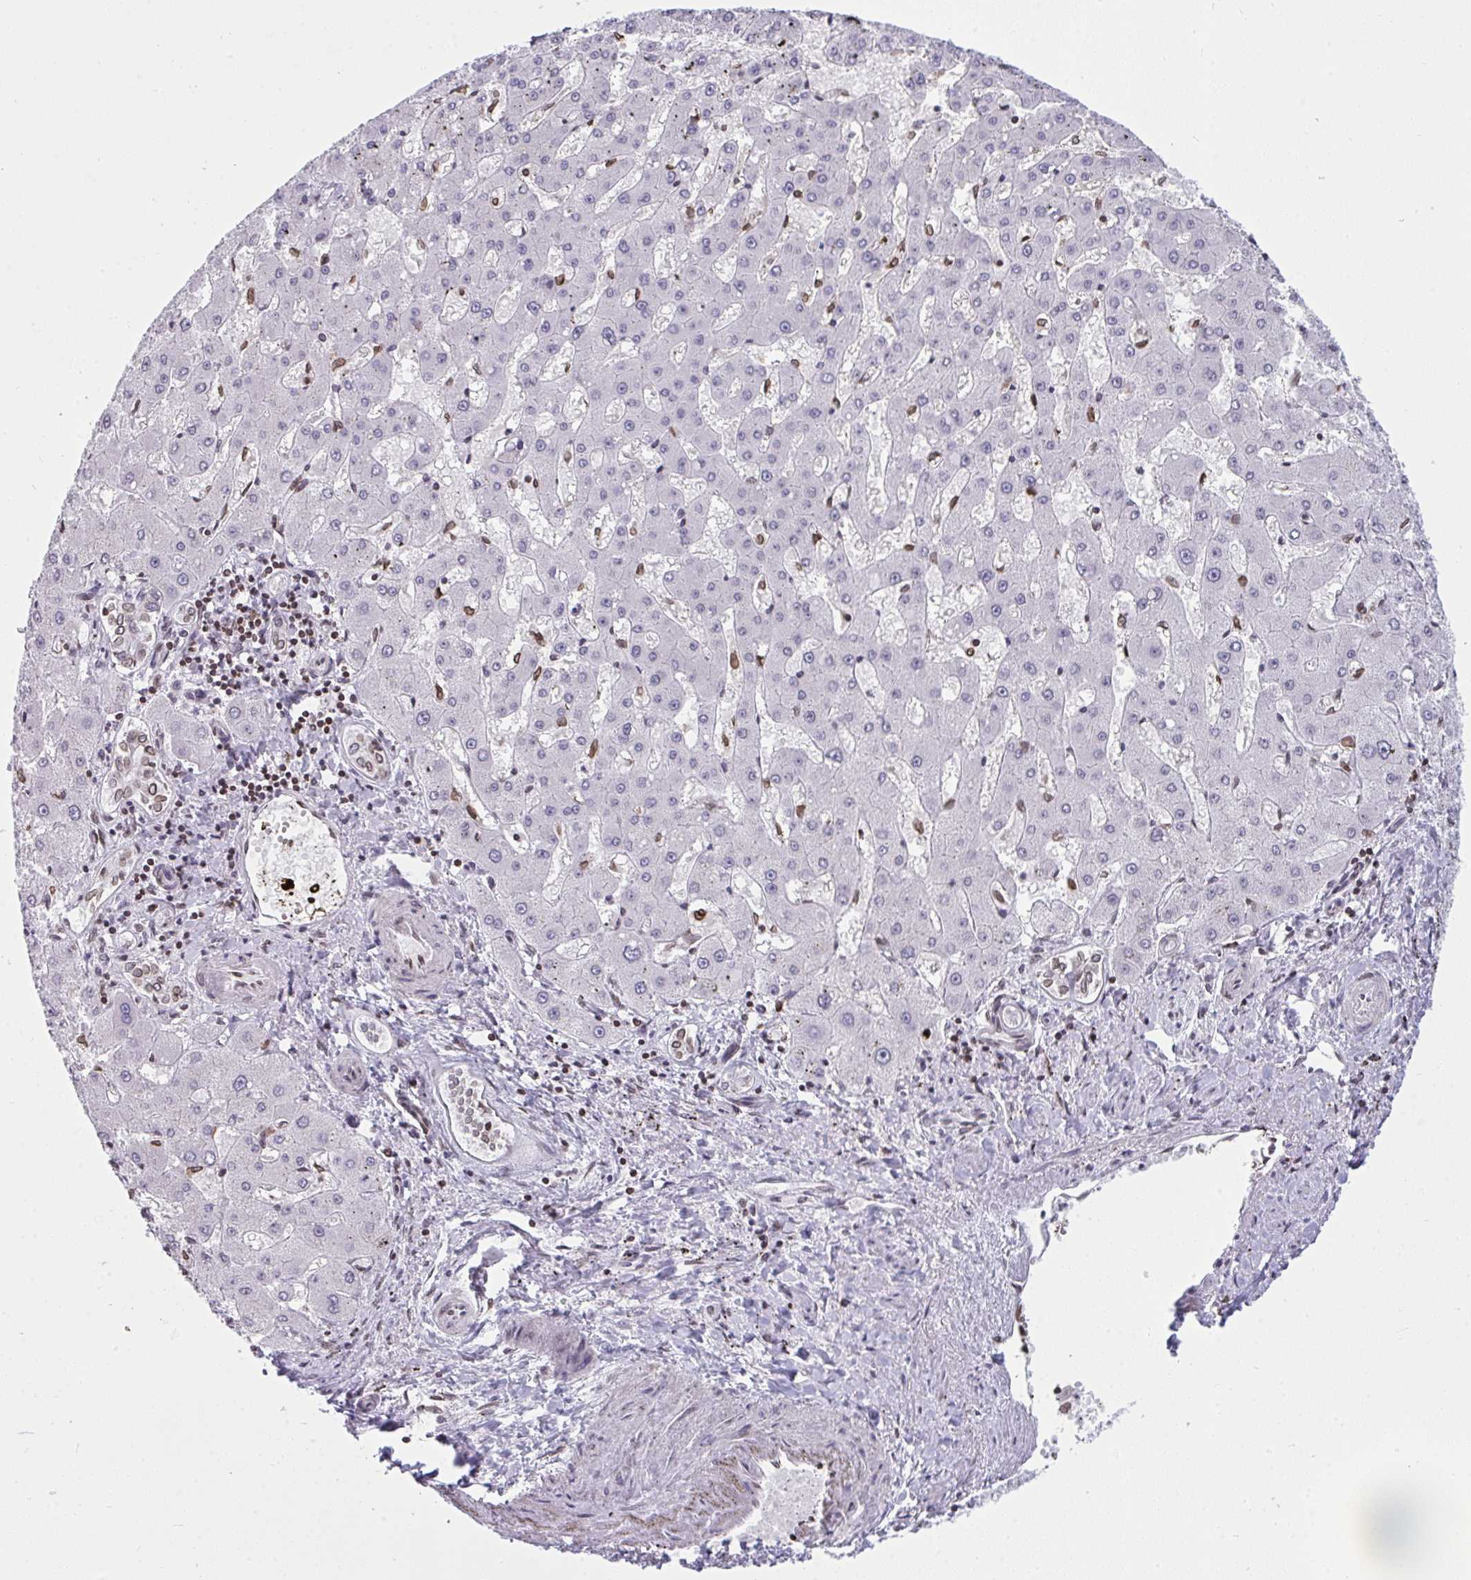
{"staining": {"intensity": "negative", "quantity": "none", "location": "none"}, "tissue": "liver cancer", "cell_type": "Tumor cells", "image_type": "cancer", "snomed": [{"axis": "morphology", "description": "Carcinoma, Hepatocellular, NOS"}, {"axis": "topography", "description": "Liver"}], "caption": "Immunohistochemistry (IHC) micrograph of neoplastic tissue: liver hepatocellular carcinoma stained with DAB displays no significant protein positivity in tumor cells.", "gene": "LMNB2", "patient": {"sex": "male", "age": 67}}